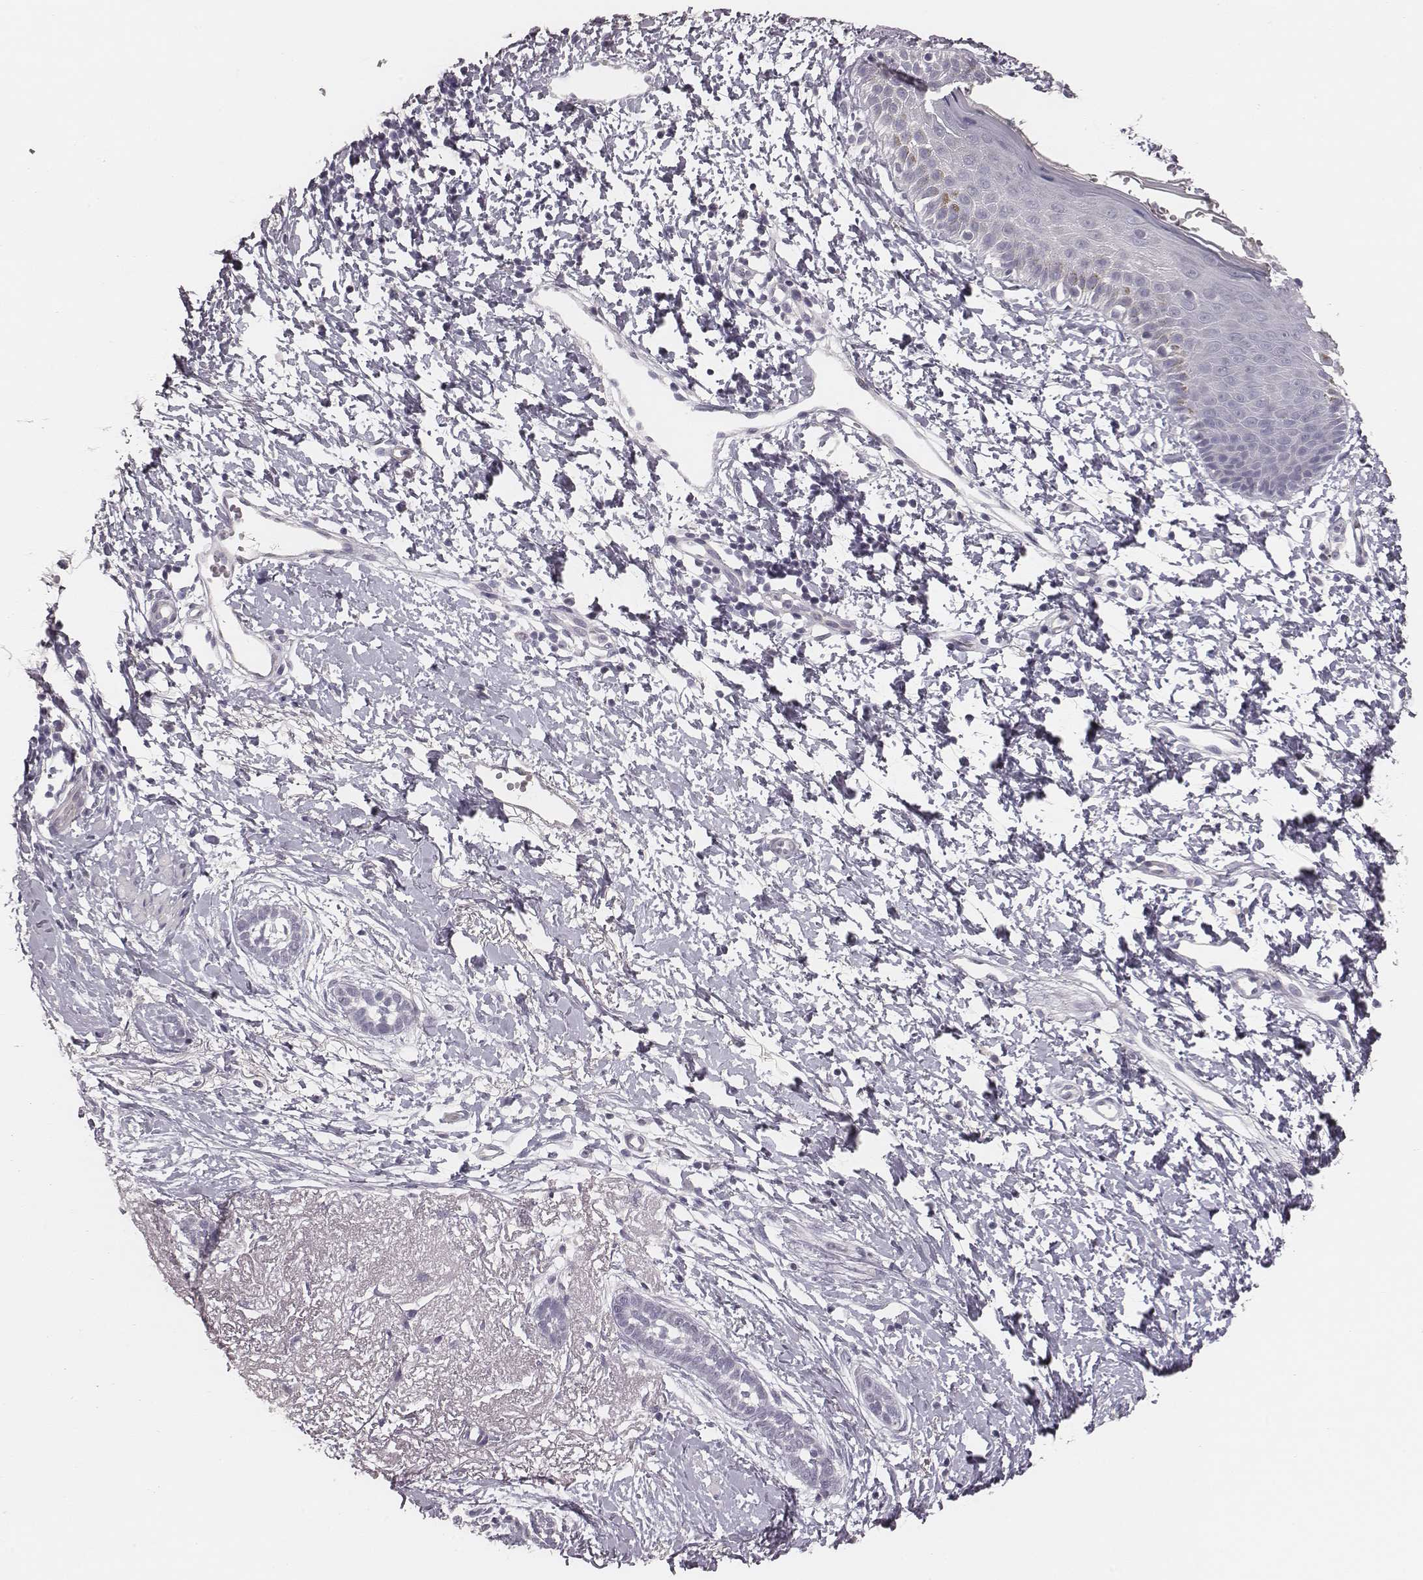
{"staining": {"intensity": "negative", "quantity": "none", "location": "none"}, "tissue": "skin cancer", "cell_type": "Tumor cells", "image_type": "cancer", "snomed": [{"axis": "morphology", "description": "Normal tissue, NOS"}, {"axis": "morphology", "description": "Basal cell carcinoma"}, {"axis": "topography", "description": "Skin"}], "caption": "Skin cancer (basal cell carcinoma) was stained to show a protein in brown. There is no significant expression in tumor cells. (Brightfield microscopy of DAB IHC at high magnification).", "gene": "CSHL1", "patient": {"sex": "male", "age": 84}}